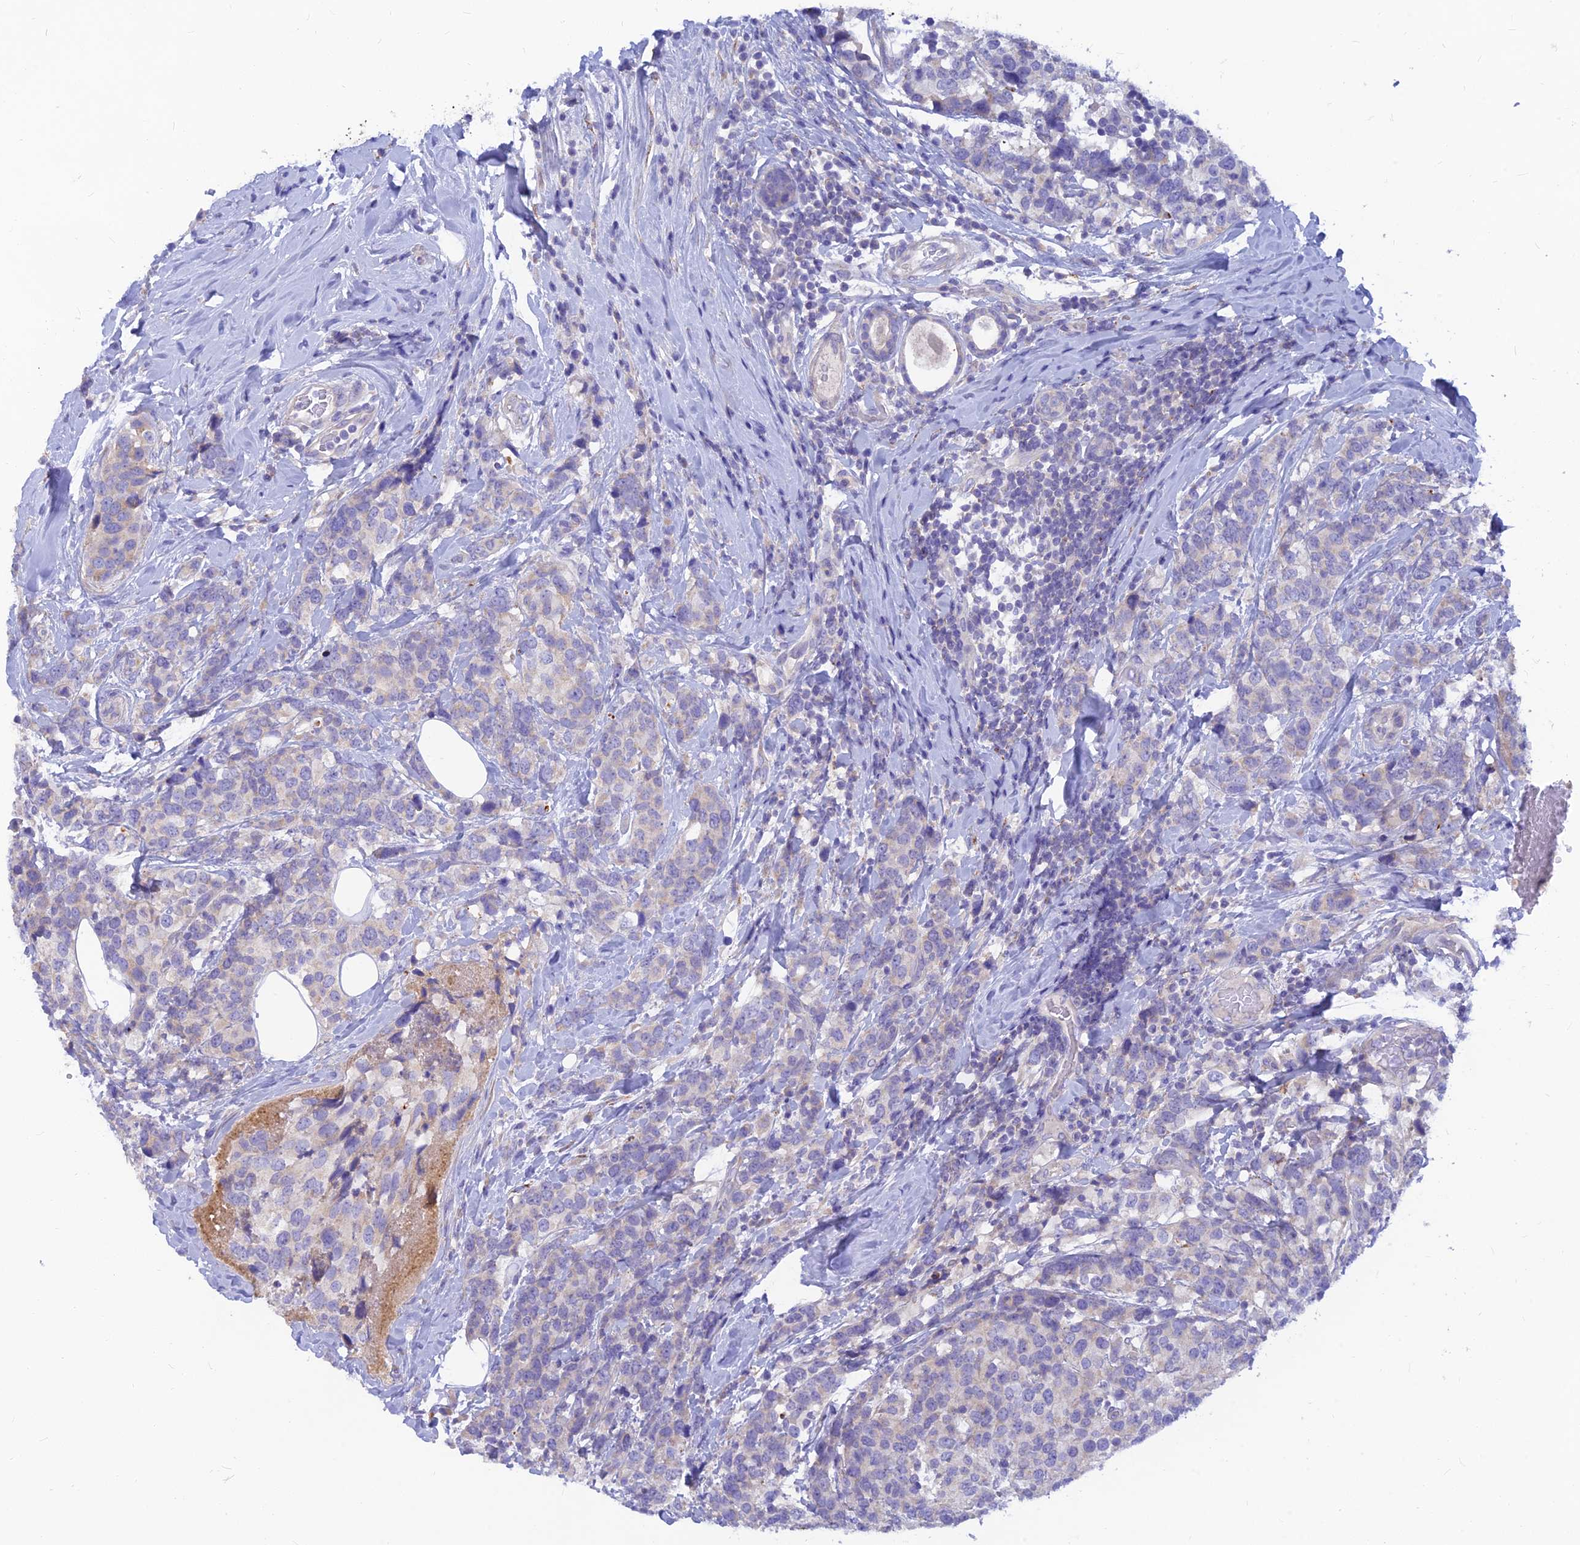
{"staining": {"intensity": "negative", "quantity": "none", "location": "none"}, "tissue": "breast cancer", "cell_type": "Tumor cells", "image_type": "cancer", "snomed": [{"axis": "morphology", "description": "Lobular carcinoma"}, {"axis": "topography", "description": "Breast"}], "caption": "Photomicrograph shows no protein positivity in tumor cells of breast cancer (lobular carcinoma) tissue.", "gene": "TMEM30B", "patient": {"sex": "female", "age": 59}}